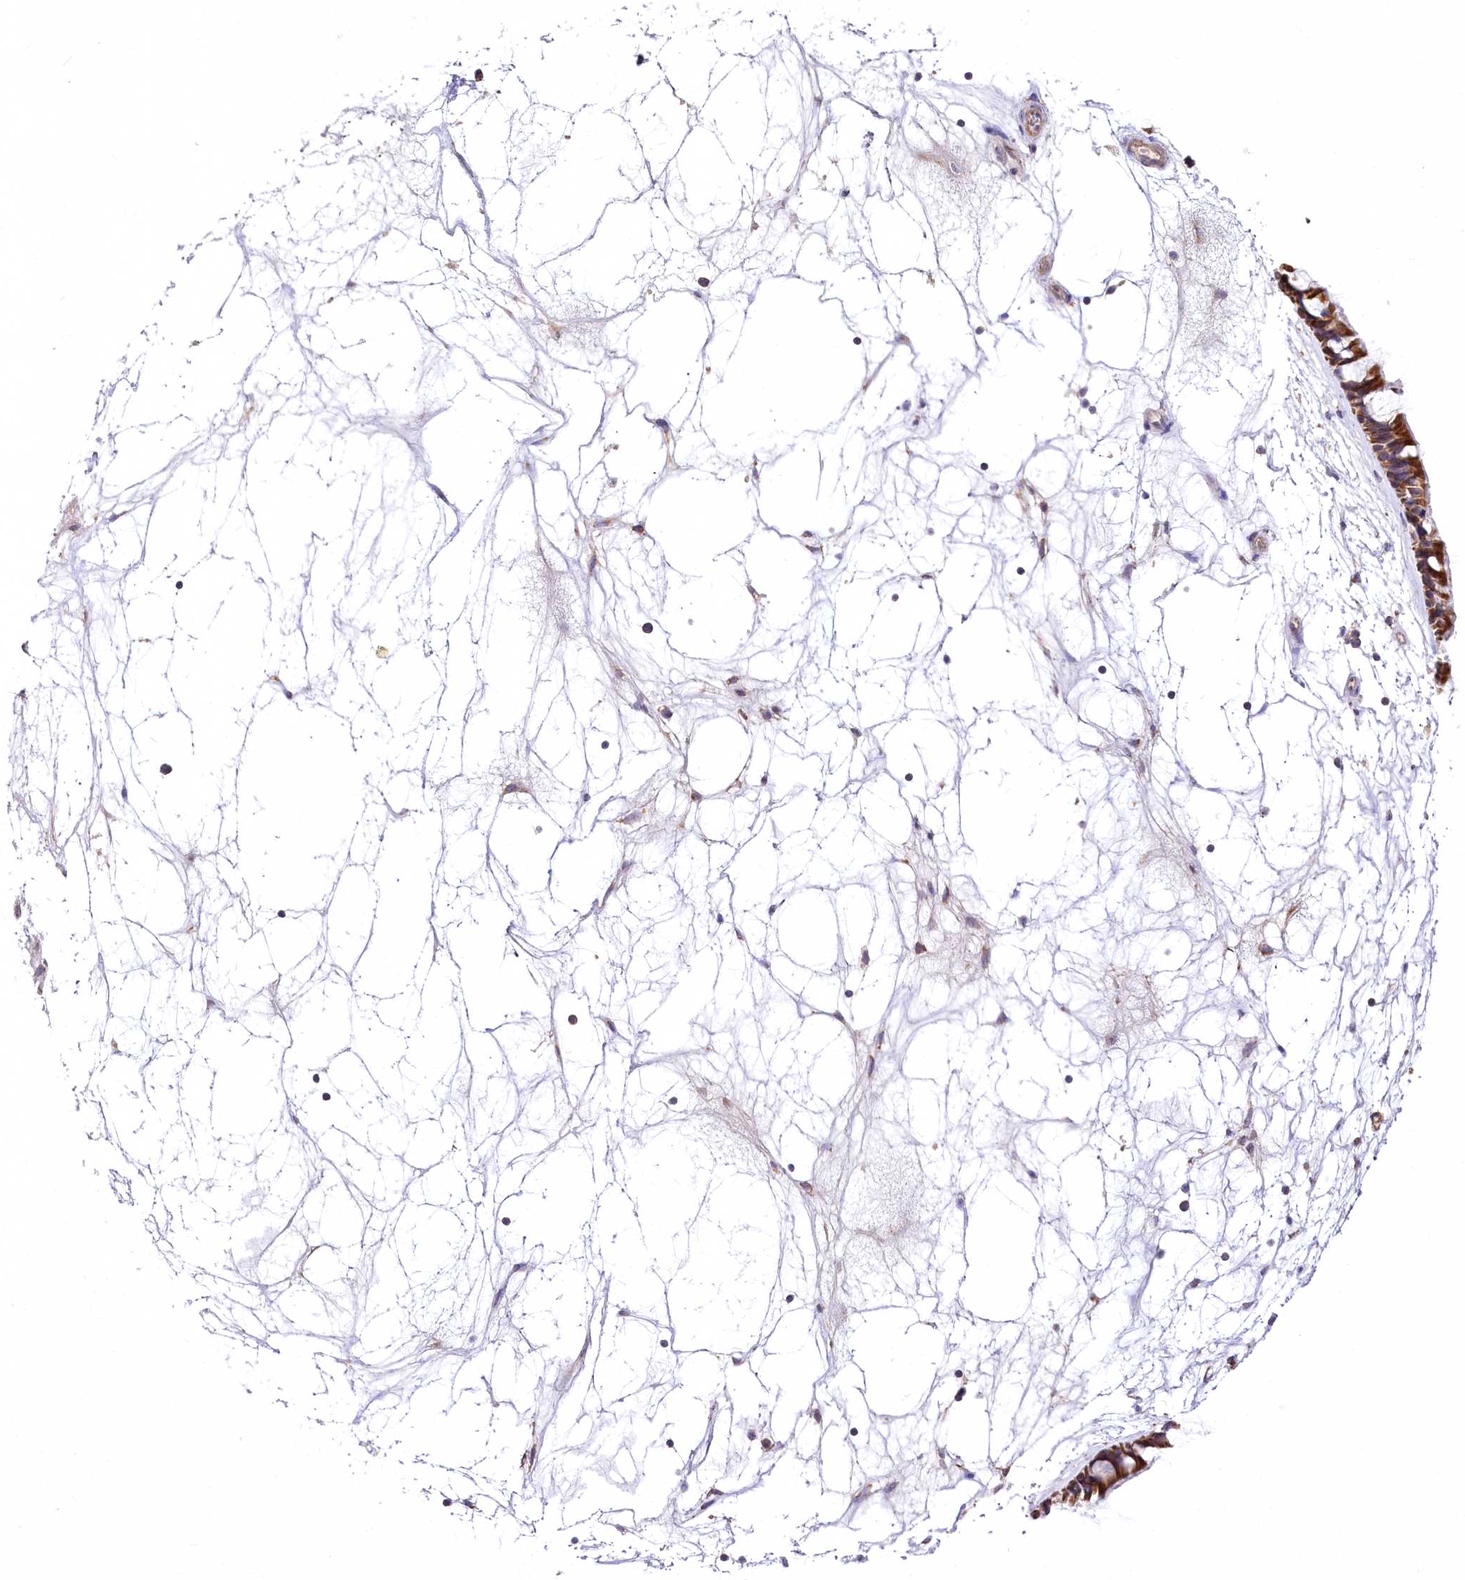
{"staining": {"intensity": "strong", "quantity": ">75%", "location": "cytoplasmic/membranous"}, "tissue": "nasopharynx", "cell_type": "Respiratory epithelial cells", "image_type": "normal", "snomed": [{"axis": "morphology", "description": "Normal tissue, NOS"}, {"axis": "topography", "description": "Nasopharynx"}], "caption": "Immunohistochemical staining of normal human nasopharynx displays high levels of strong cytoplasmic/membranous expression in about >75% of respiratory epithelial cells. (brown staining indicates protein expression, while blue staining denotes nuclei).", "gene": "PTER", "patient": {"sex": "male", "age": 64}}